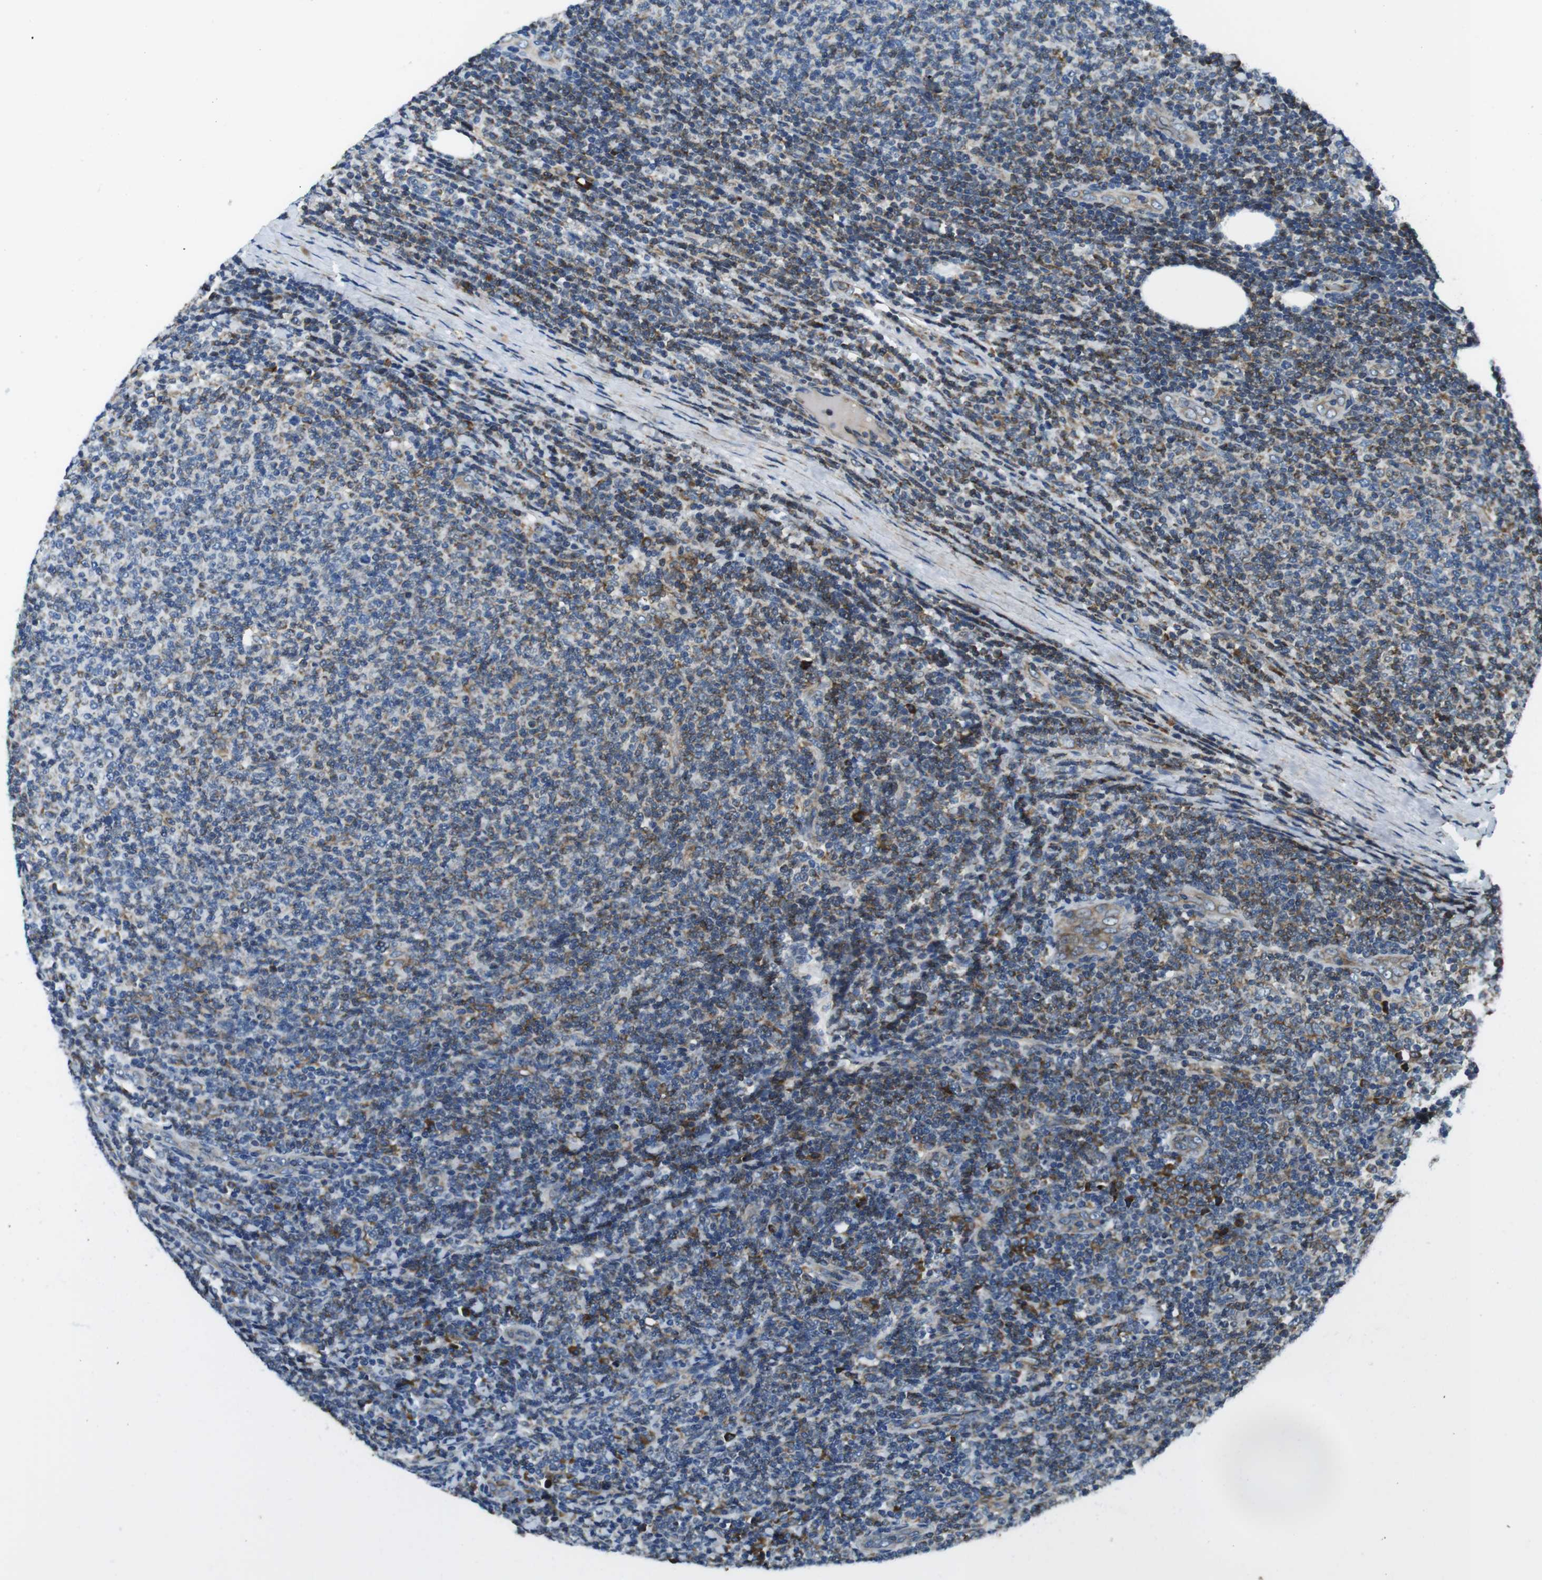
{"staining": {"intensity": "weak", "quantity": "25%-75%", "location": "cytoplasmic/membranous"}, "tissue": "lymphoma", "cell_type": "Tumor cells", "image_type": "cancer", "snomed": [{"axis": "morphology", "description": "Malignant lymphoma, non-Hodgkin's type, Low grade"}, {"axis": "topography", "description": "Lymph node"}], "caption": "Malignant lymphoma, non-Hodgkin's type (low-grade) tissue demonstrates weak cytoplasmic/membranous expression in about 25%-75% of tumor cells, visualized by immunohistochemistry. The protein is shown in brown color, while the nuclei are stained blue.", "gene": "UGGT1", "patient": {"sex": "male", "age": 66}}